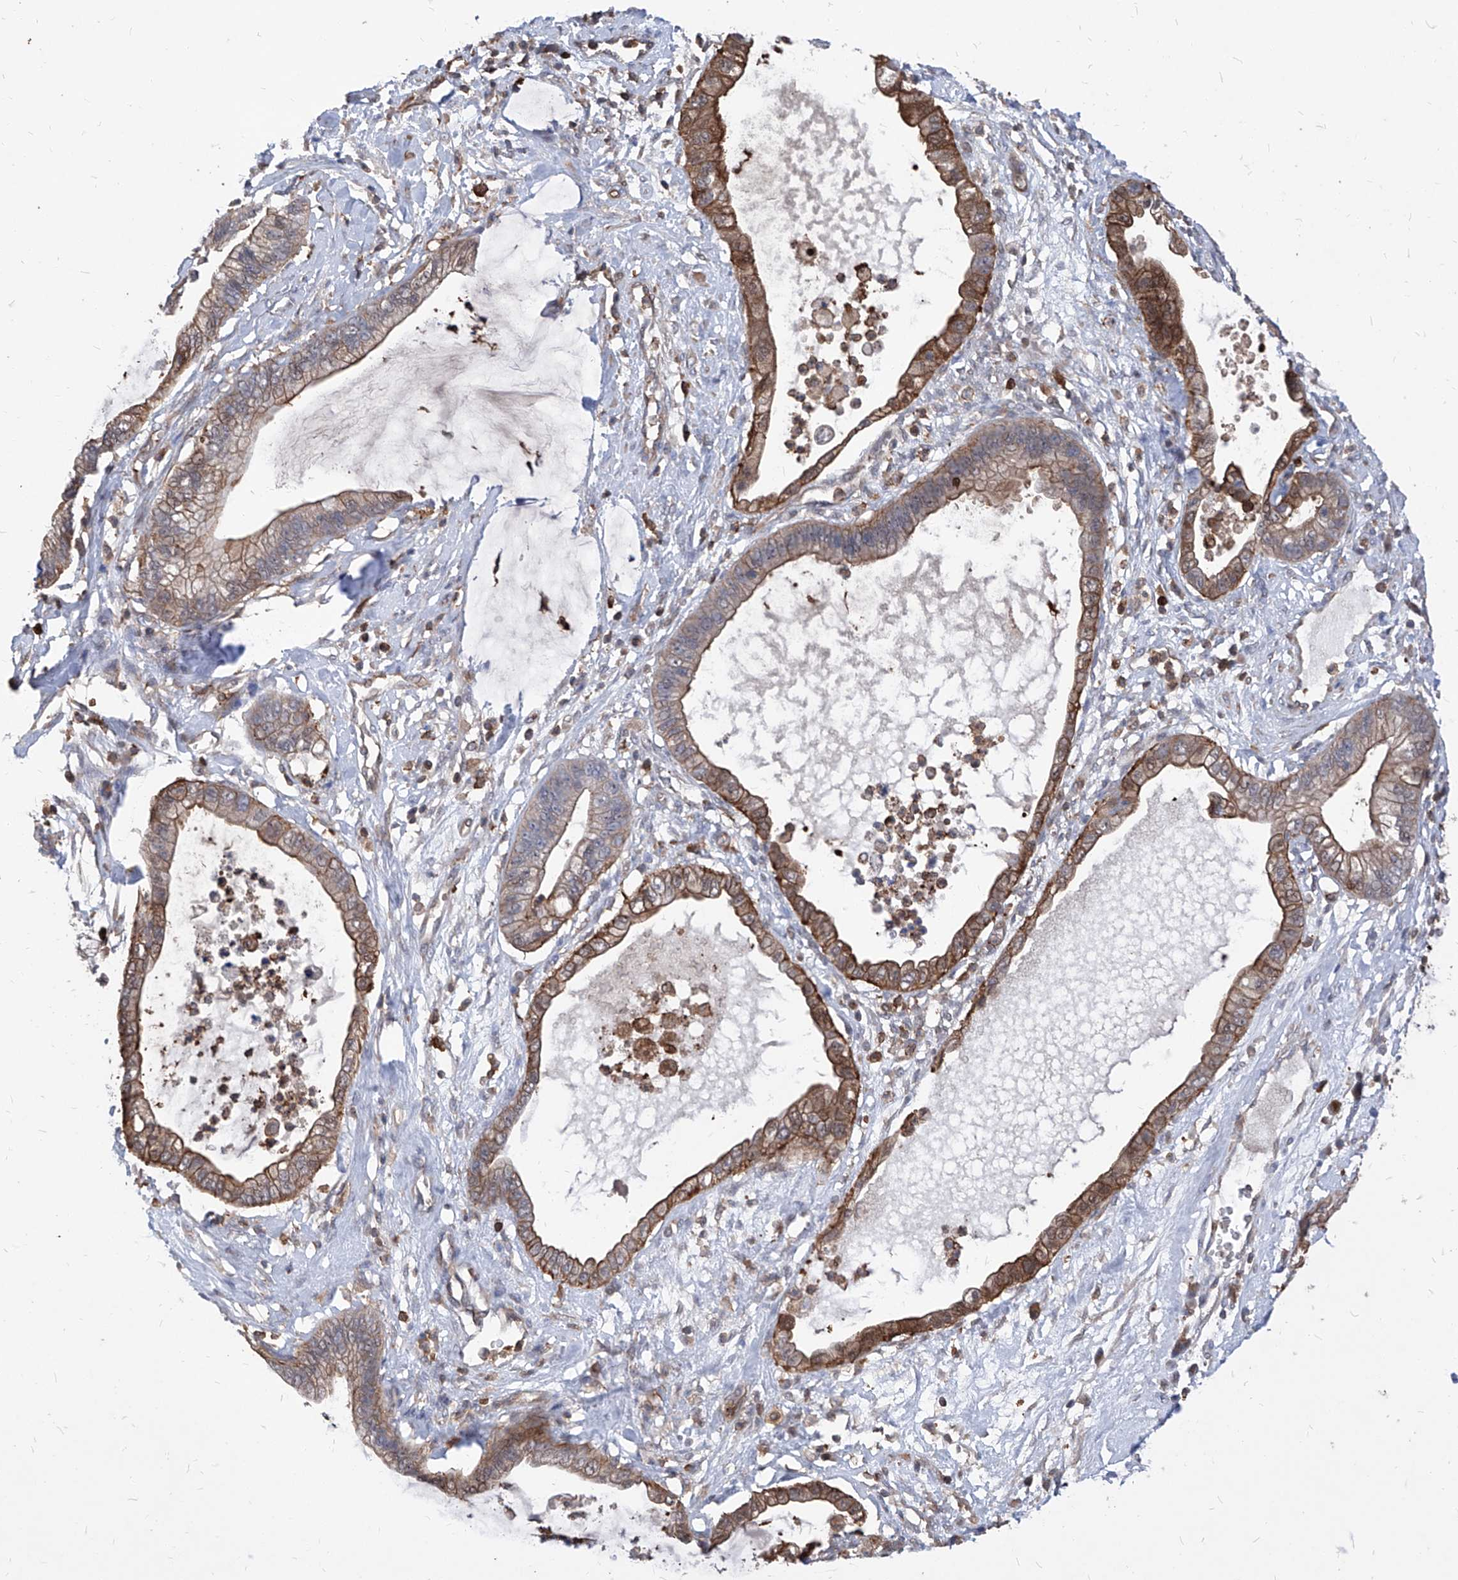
{"staining": {"intensity": "moderate", "quantity": "25%-75%", "location": "cytoplasmic/membranous"}, "tissue": "cervical cancer", "cell_type": "Tumor cells", "image_type": "cancer", "snomed": [{"axis": "morphology", "description": "Adenocarcinoma, NOS"}, {"axis": "topography", "description": "Cervix"}], "caption": "Cervical cancer tissue displays moderate cytoplasmic/membranous expression in approximately 25%-75% of tumor cells", "gene": "ABRACL", "patient": {"sex": "female", "age": 44}}